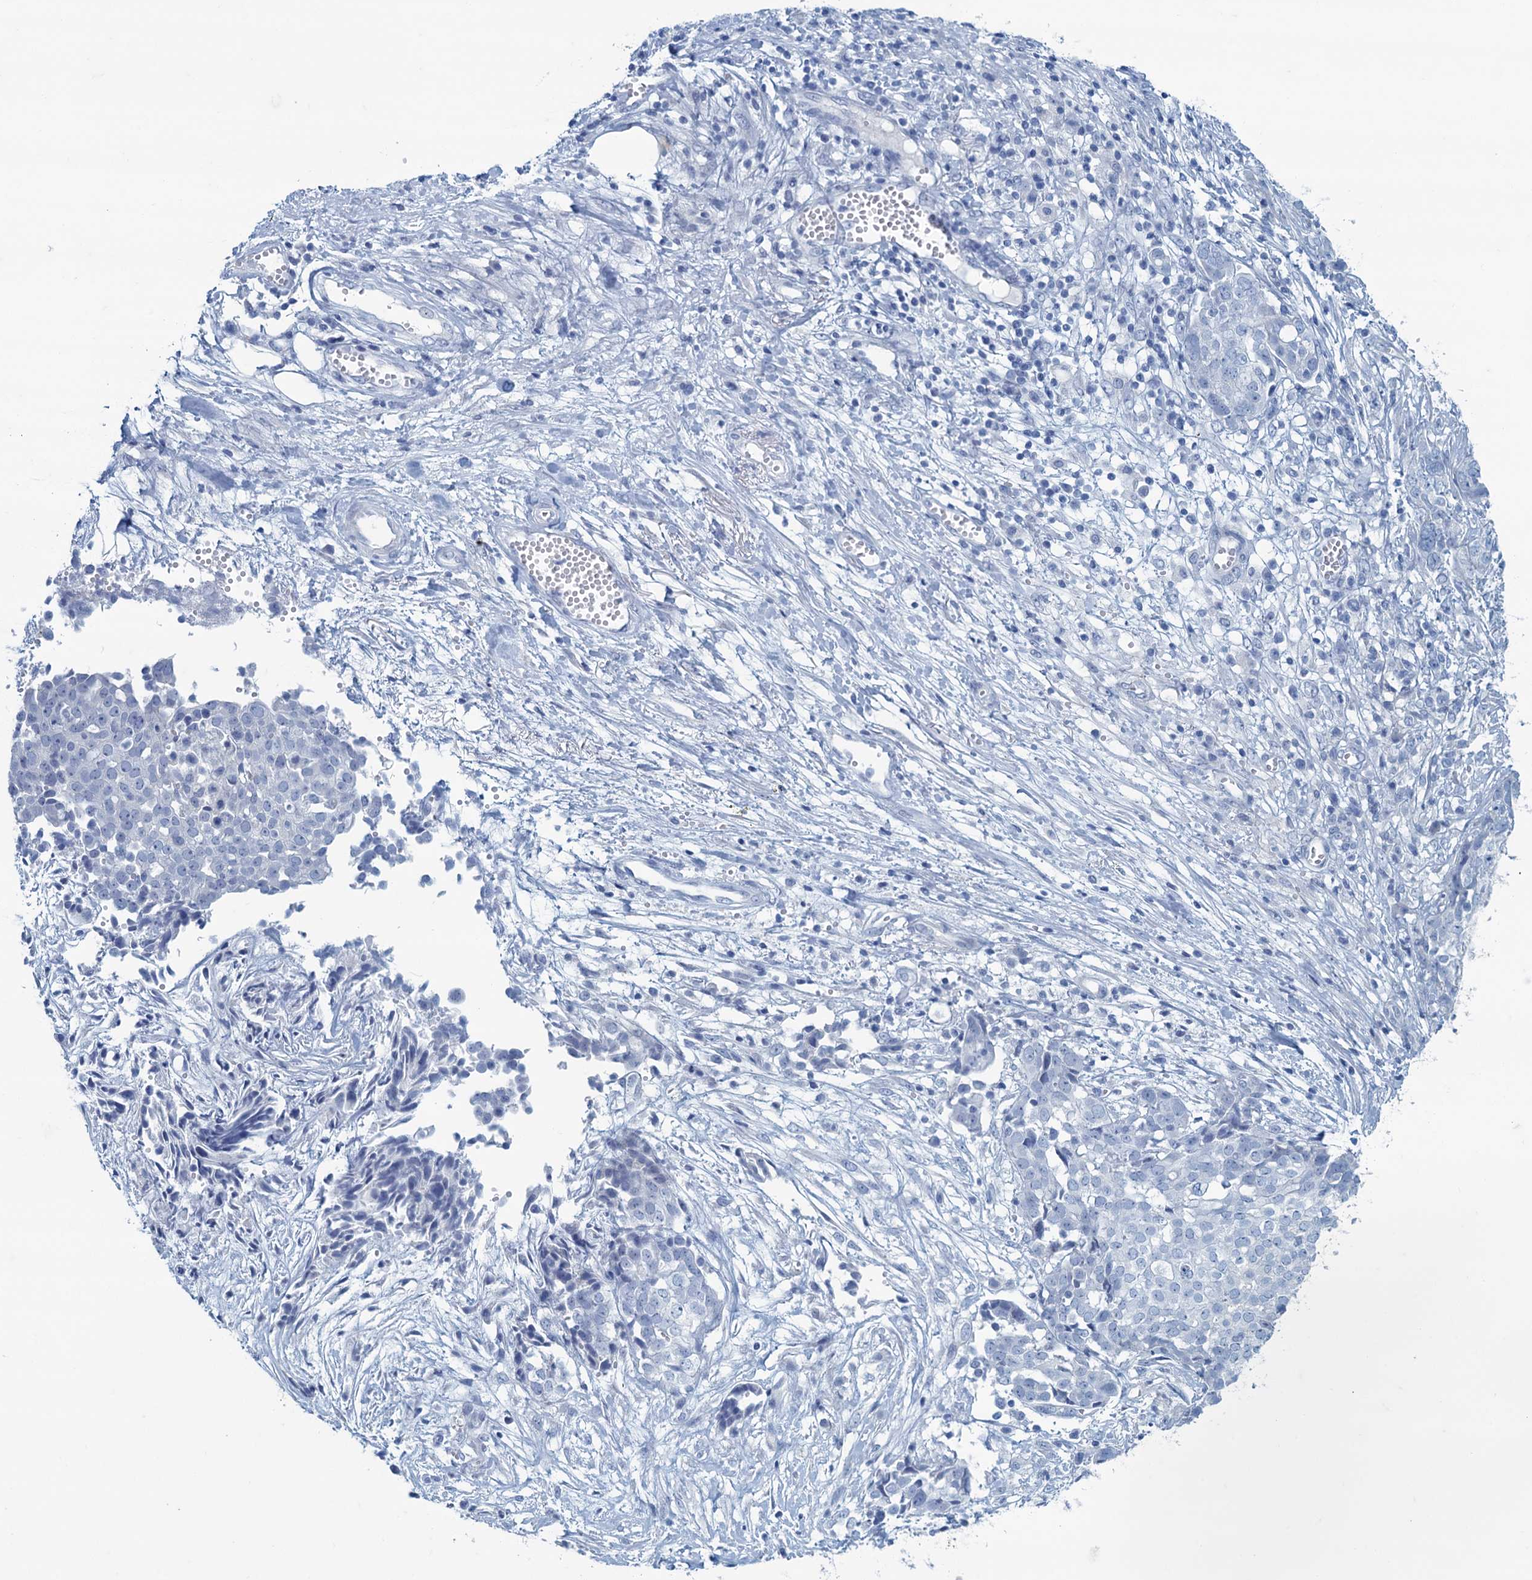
{"staining": {"intensity": "negative", "quantity": "none", "location": "none"}, "tissue": "ovarian cancer", "cell_type": "Tumor cells", "image_type": "cancer", "snomed": [{"axis": "morphology", "description": "Cystadenocarcinoma, serous, NOS"}, {"axis": "topography", "description": "Soft tissue"}, {"axis": "topography", "description": "Ovary"}], "caption": "A micrograph of ovarian serous cystadenocarcinoma stained for a protein exhibits no brown staining in tumor cells.", "gene": "MAP1LC3A", "patient": {"sex": "female", "age": 57}}